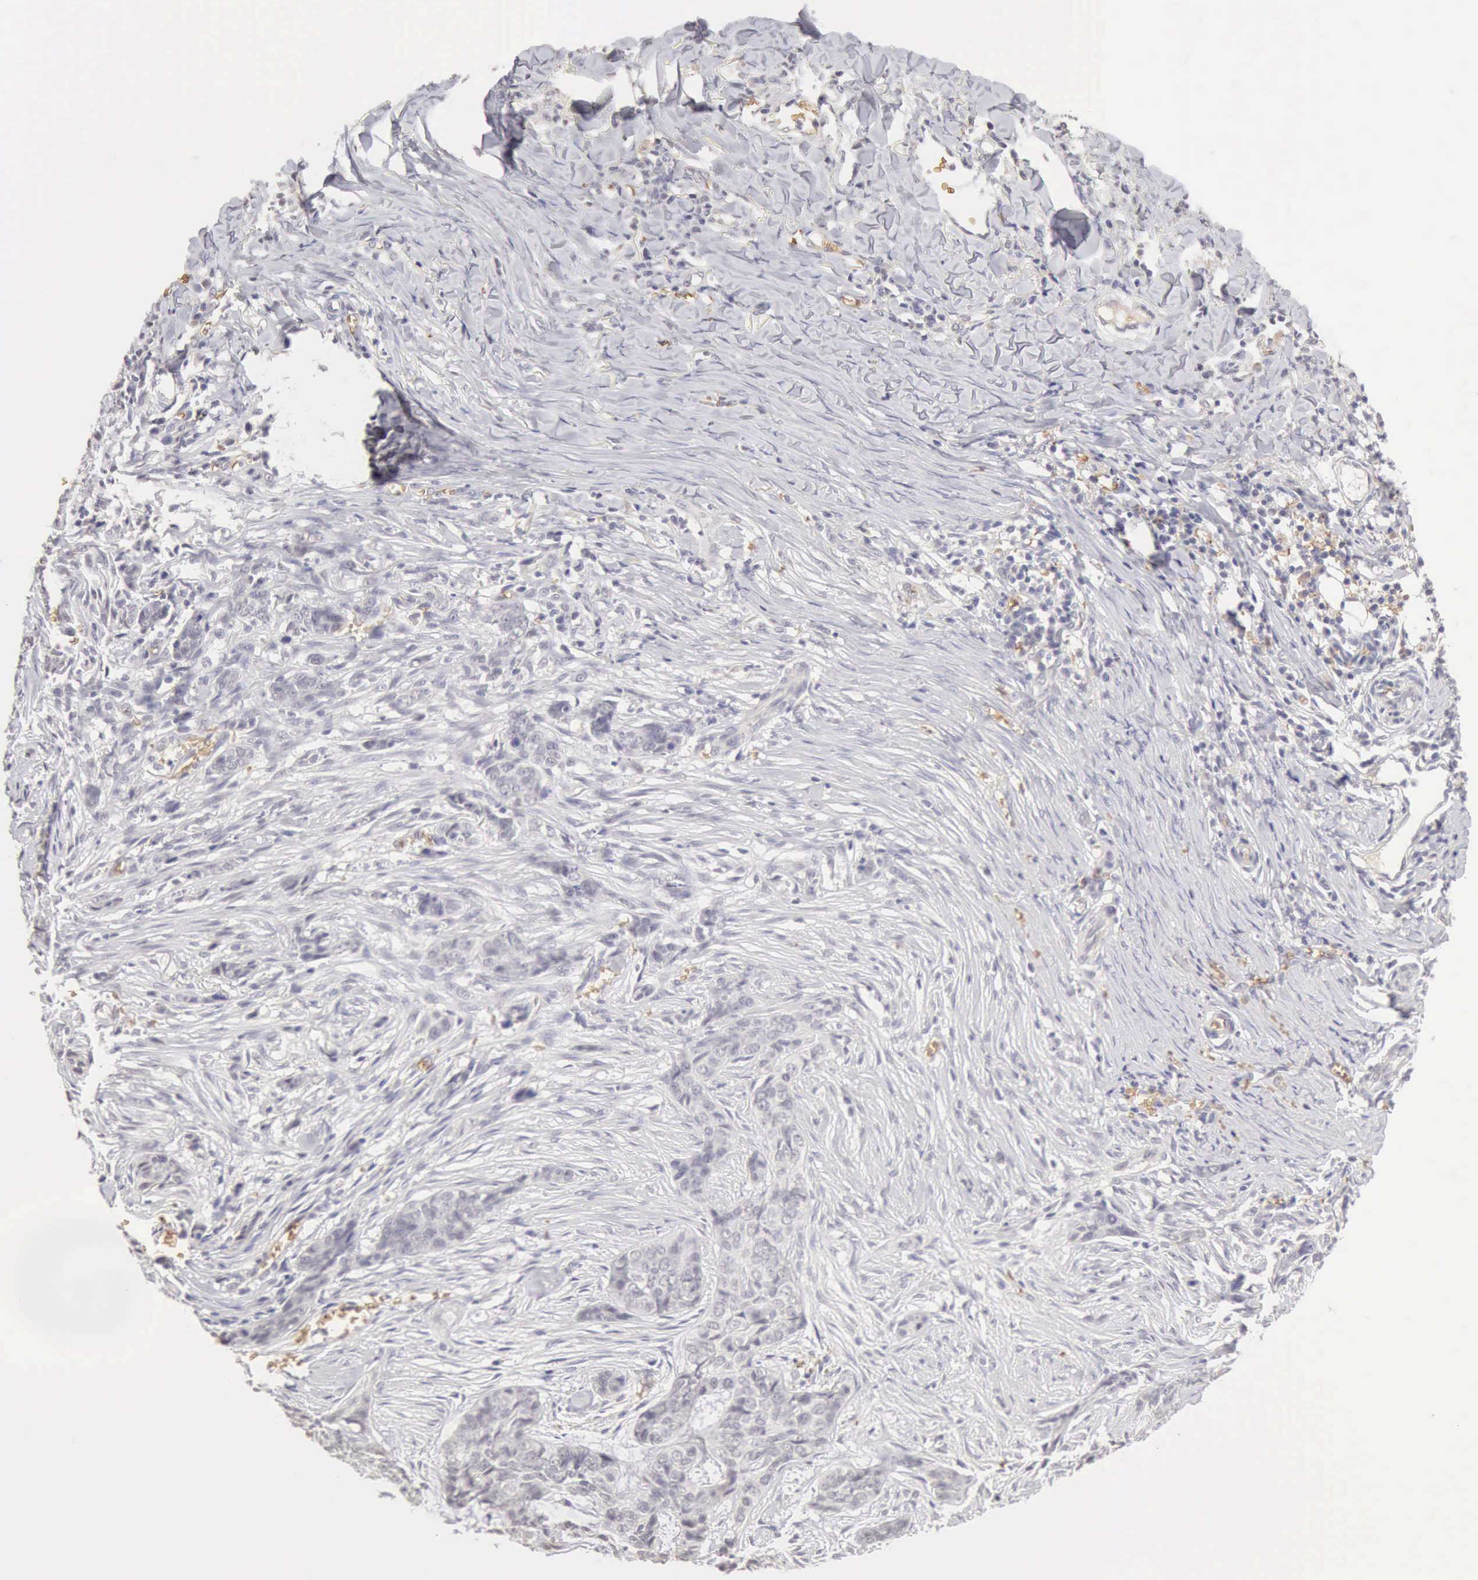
{"staining": {"intensity": "negative", "quantity": "none", "location": "none"}, "tissue": "skin cancer", "cell_type": "Tumor cells", "image_type": "cancer", "snomed": [{"axis": "morphology", "description": "Normal tissue, NOS"}, {"axis": "morphology", "description": "Basal cell carcinoma"}, {"axis": "topography", "description": "Skin"}], "caption": "An immunohistochemistry (IHC) micrograph of skin cancer is shown. There is no staining in tumor cells of skin cancer.", "gene": "CFI", "patient": {"sex": "female", "age": 65}}